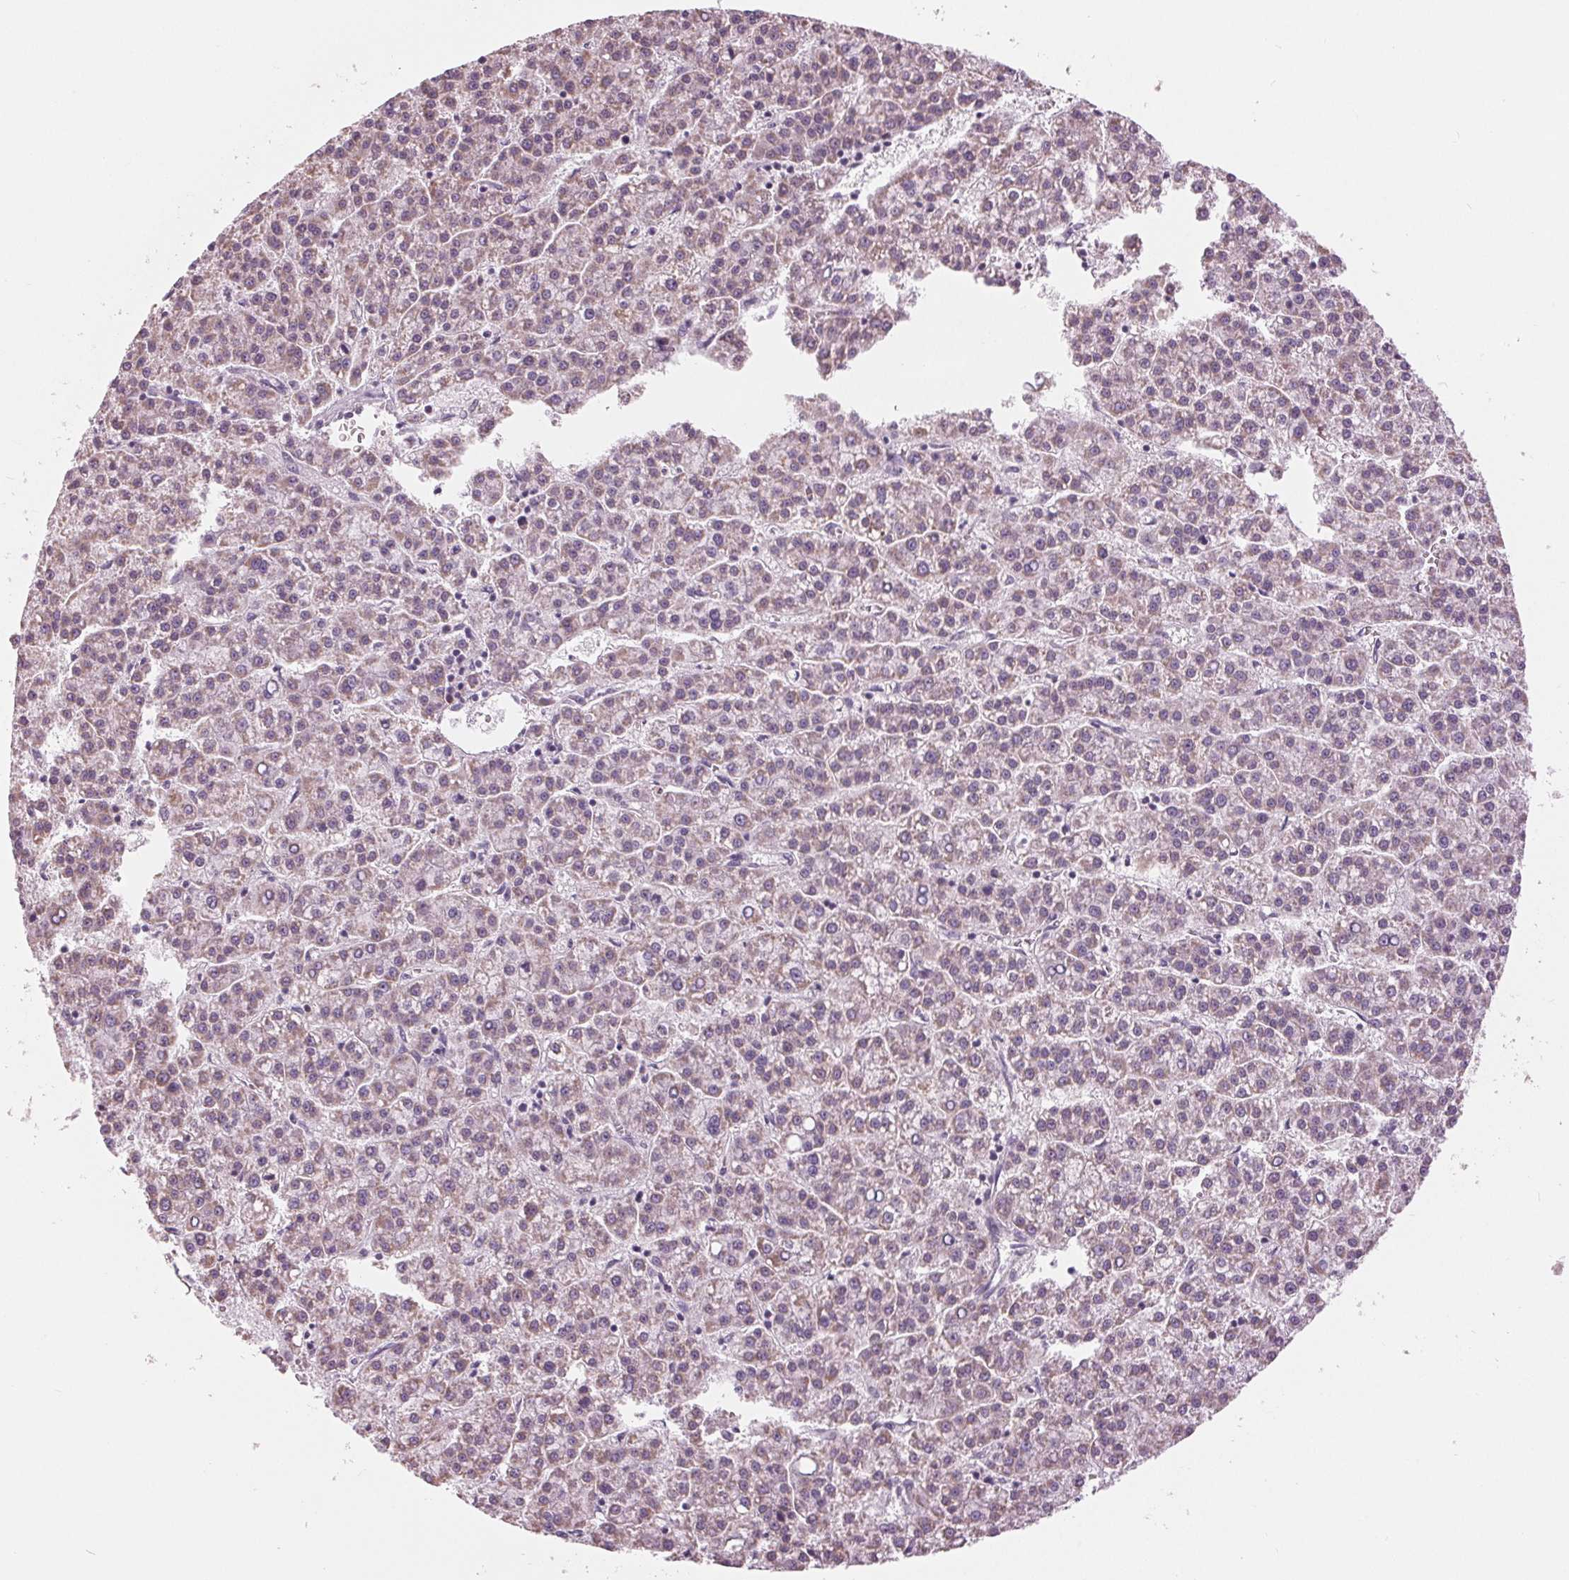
{"staining": {"intensity": "weak", "quantity": "25%-75%", "location": "cytoplasmic/membranous"}, "tissue": "liver cancer", "cell_type": "Tumor cells", "image_type": "cancer", "snomed": [{"axis": "morphology", "description": "Carcinoma, Hepatocellular, NOS"}, {"axis": "topography", "description": "Liver"}], "caption": "DAB immunohistochemical staining of liver cancer (hepatocellular carcinoma) exhibits weak cytoplasmic/membranous protein expression in approximately 25%-75% of tumor cells.", "gene": "SAMD4A", "patient": {"sex": "female", "age": 58}}